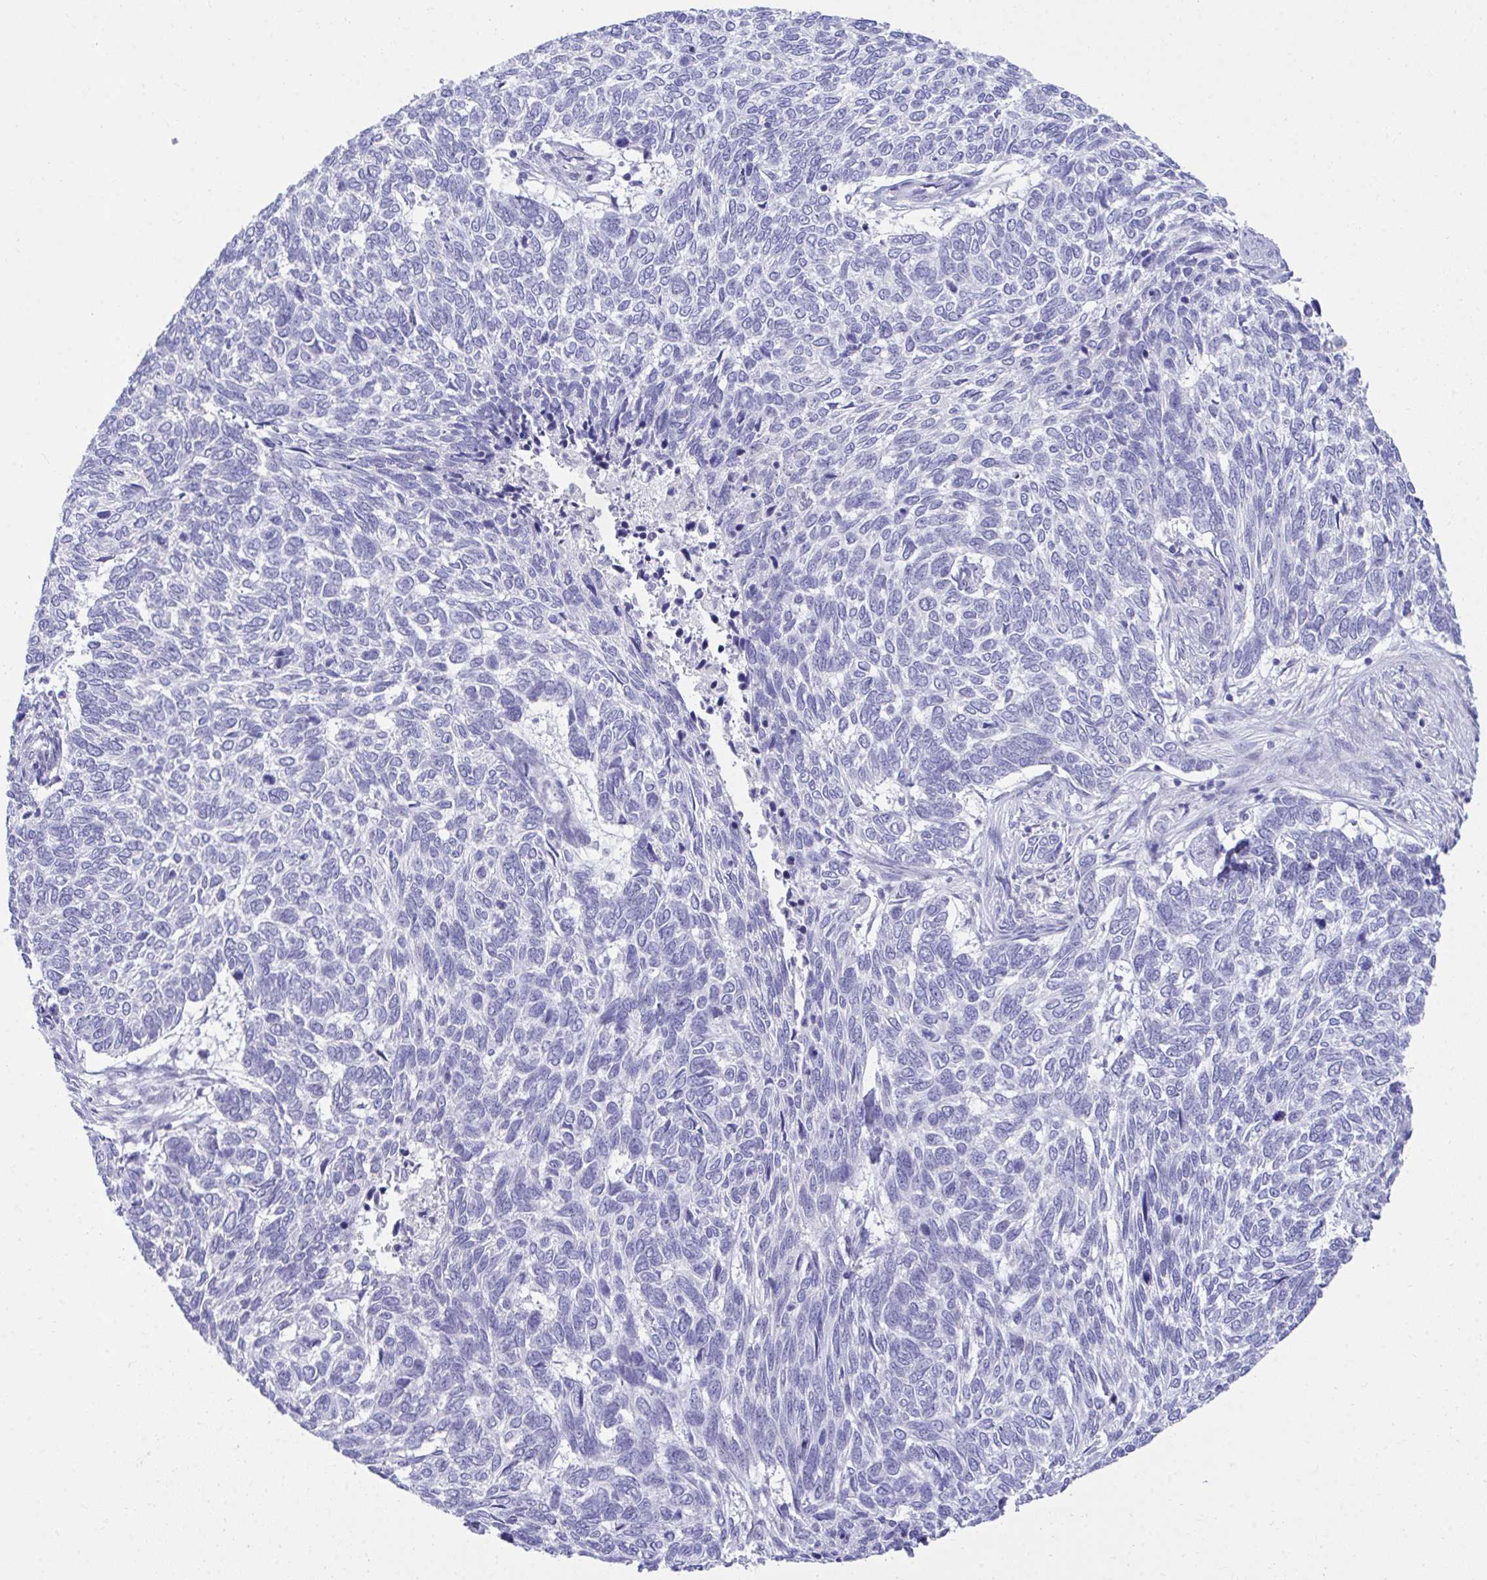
{"staining": {"intensity": "negative", "quantity": "none", "location": "none"}, "tissue": "skin cancer", "cell_type": "Tumor cells", "image_type": "cancer", "snomed": [{"axis": "morphology", "description": "Basal cell carcinoma"}, {"axis": "topography", "description": "Skin"}], "caption": "Tumor cells are negative for protein expression in human basal cell carcinoma (skin).", "gene": "PLEKHH1", "patient": {"sex": "female", "age": 65}}